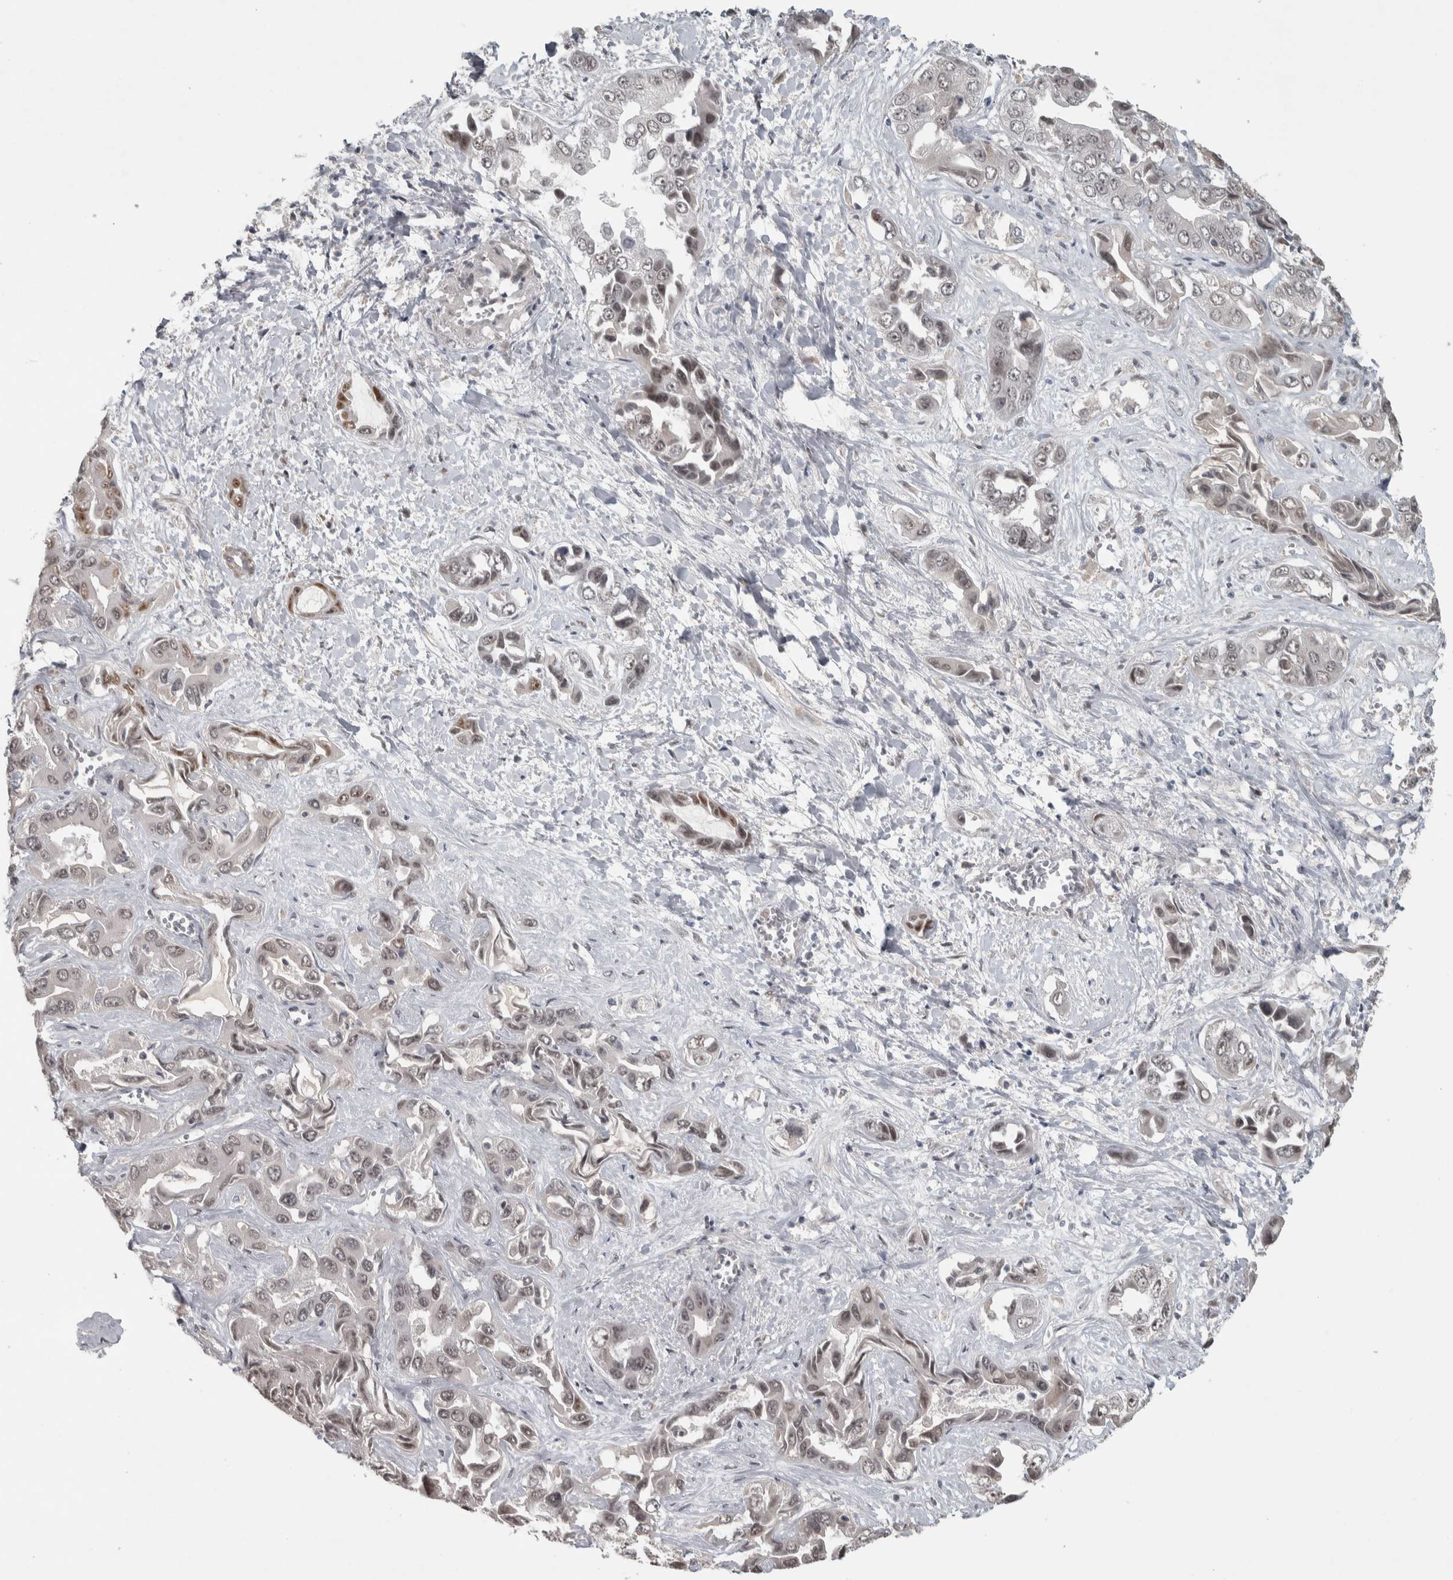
{"staining": {"intensity": "weak", "quantity": "25%-75%", "location": "nuclear"}, "tissue": "liver cancer", "cell_type": "Tumor cells", "image_type": "cancer", "snomed": [{"axis": "morphology", "description": "Cholangiocarcinoma"}, {"axis": "topography", "description": "Liver"}], "caption": "Cholangiocarcinoma (liver) stained with DAB immunohistochemistry shows low levels of weak nuclear expression in about 25%-75% of tumor cells.", "gene": "DDX42", "patient": {"sex": "female", "age": 52}}